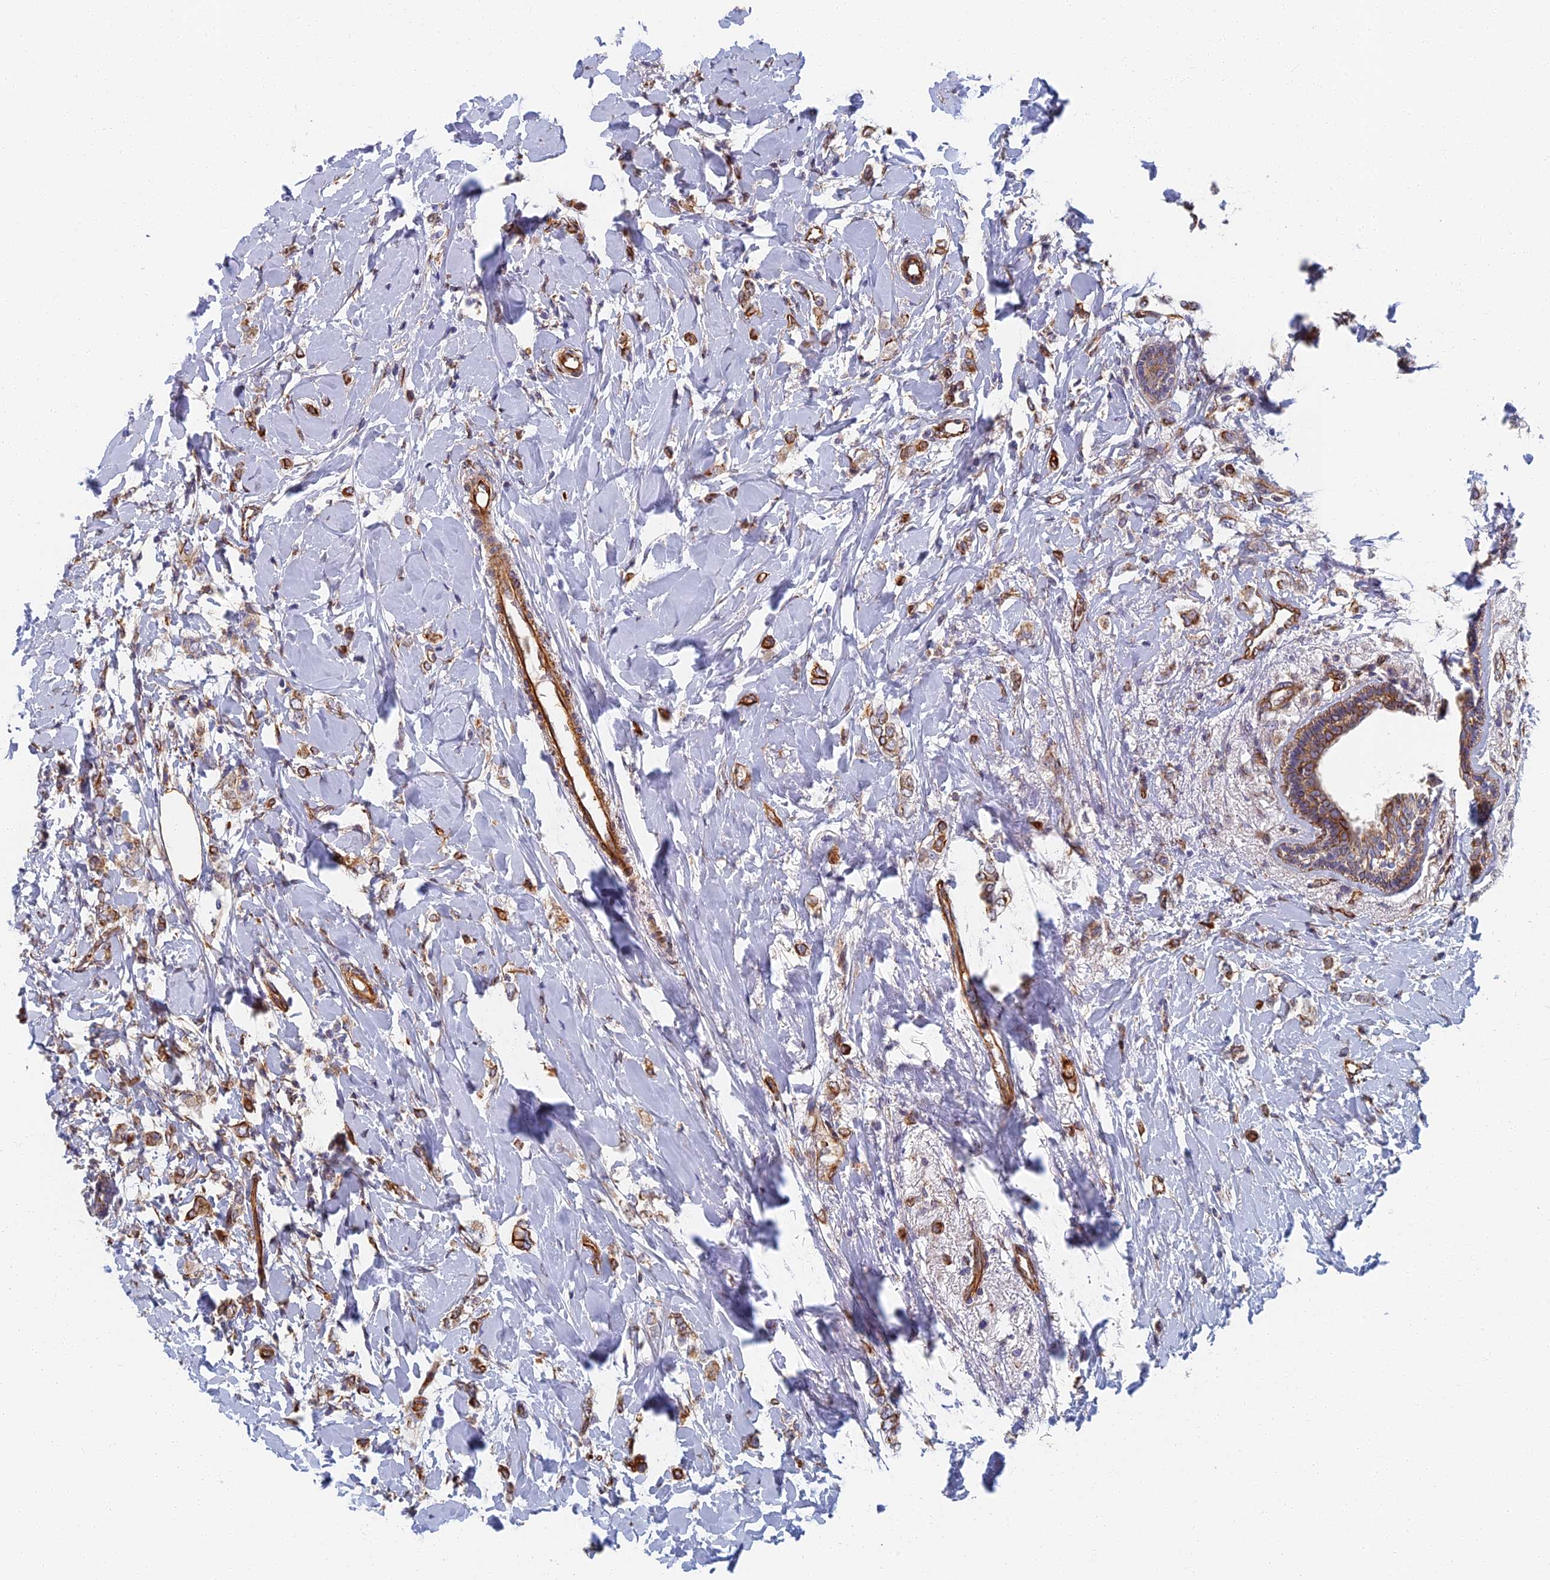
{"staining": {"intensity": "weak", "quantity": "25%-75%", "location": "cytoplasmic/membranous"}, "tissue": "breast cancer", "cell_type": "Tumor cells", "image_type": "cancer", "snomed": [{"axis": "morphology", "description": "Normal tissue, NOS"}, {"axis": "morphology", "description": "Lobular carcinoma"}, {"axis": "topography", "description": "Breast"}], "caption": "This photomicrograph exhibits immunohistochemistry staining of human lobular carcinoma (breast), with low weak cytoplasmic/membranous positivity in about 25%-75% of tumor cells.", "gene": "ABCB10", "patient": {"sex": "female", "age": 47}}